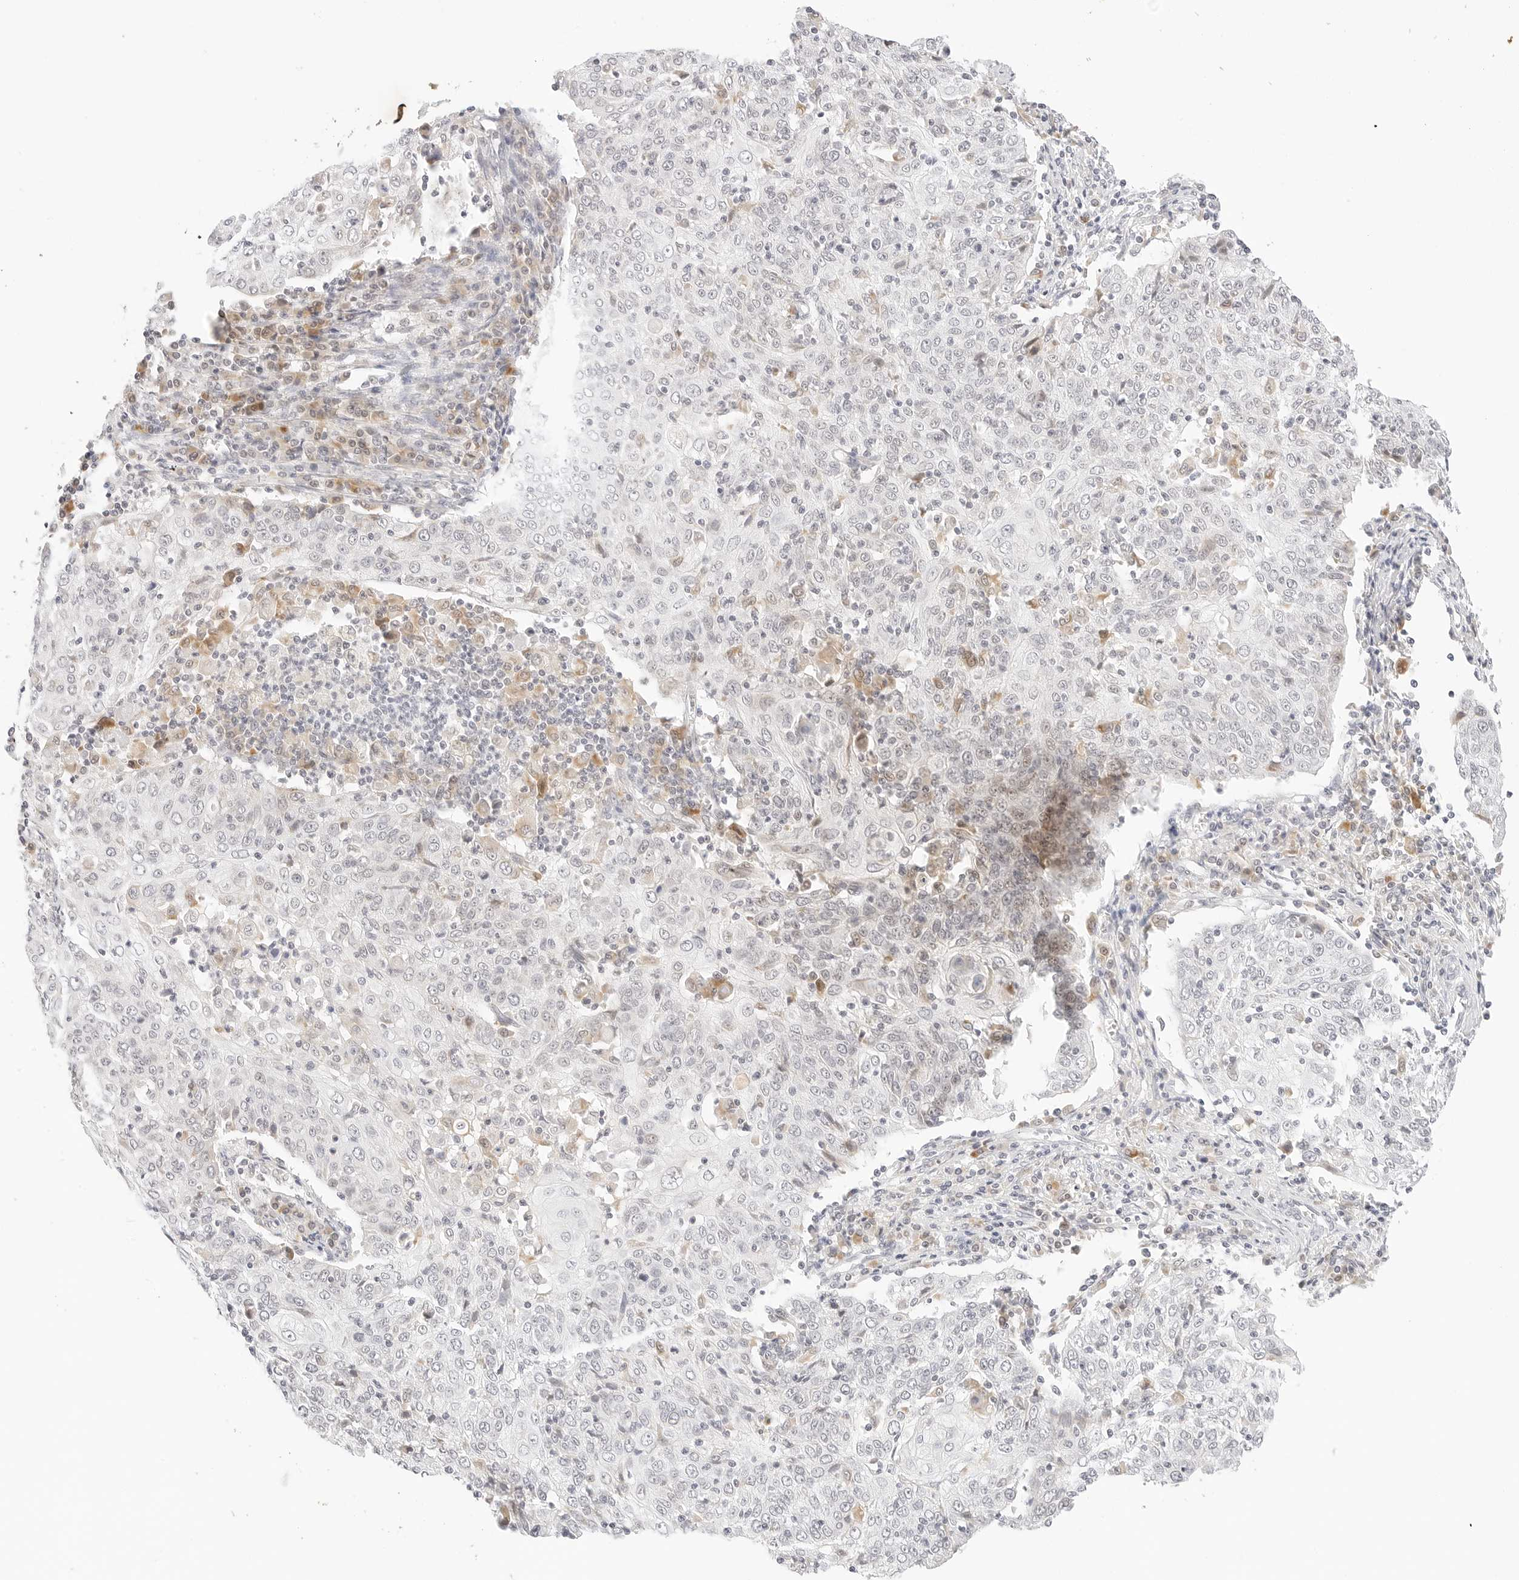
{"staining": {"intensity": "negative", "quantity": "none", "location": "none"}, "tissue": "cervical cancer", "cell_type": "Tumor cells", "image_type": "cancer", "snomed": [{"axis": "morphology", "description": "Squamous cell carcinoma, NOS"}, {"axis": "topography", "description": "Cervix"}], "caption": "An image of cervical cancer (squamous cell carcinoma) stained for a protein demonstrates no brown staining in tumor cells. The staining is performed using DAB brown chromogen with nuclei counter-stained in using hematoxylin.", "gene": "XKR4", "patient": {"sex": "female", "age": 48}}